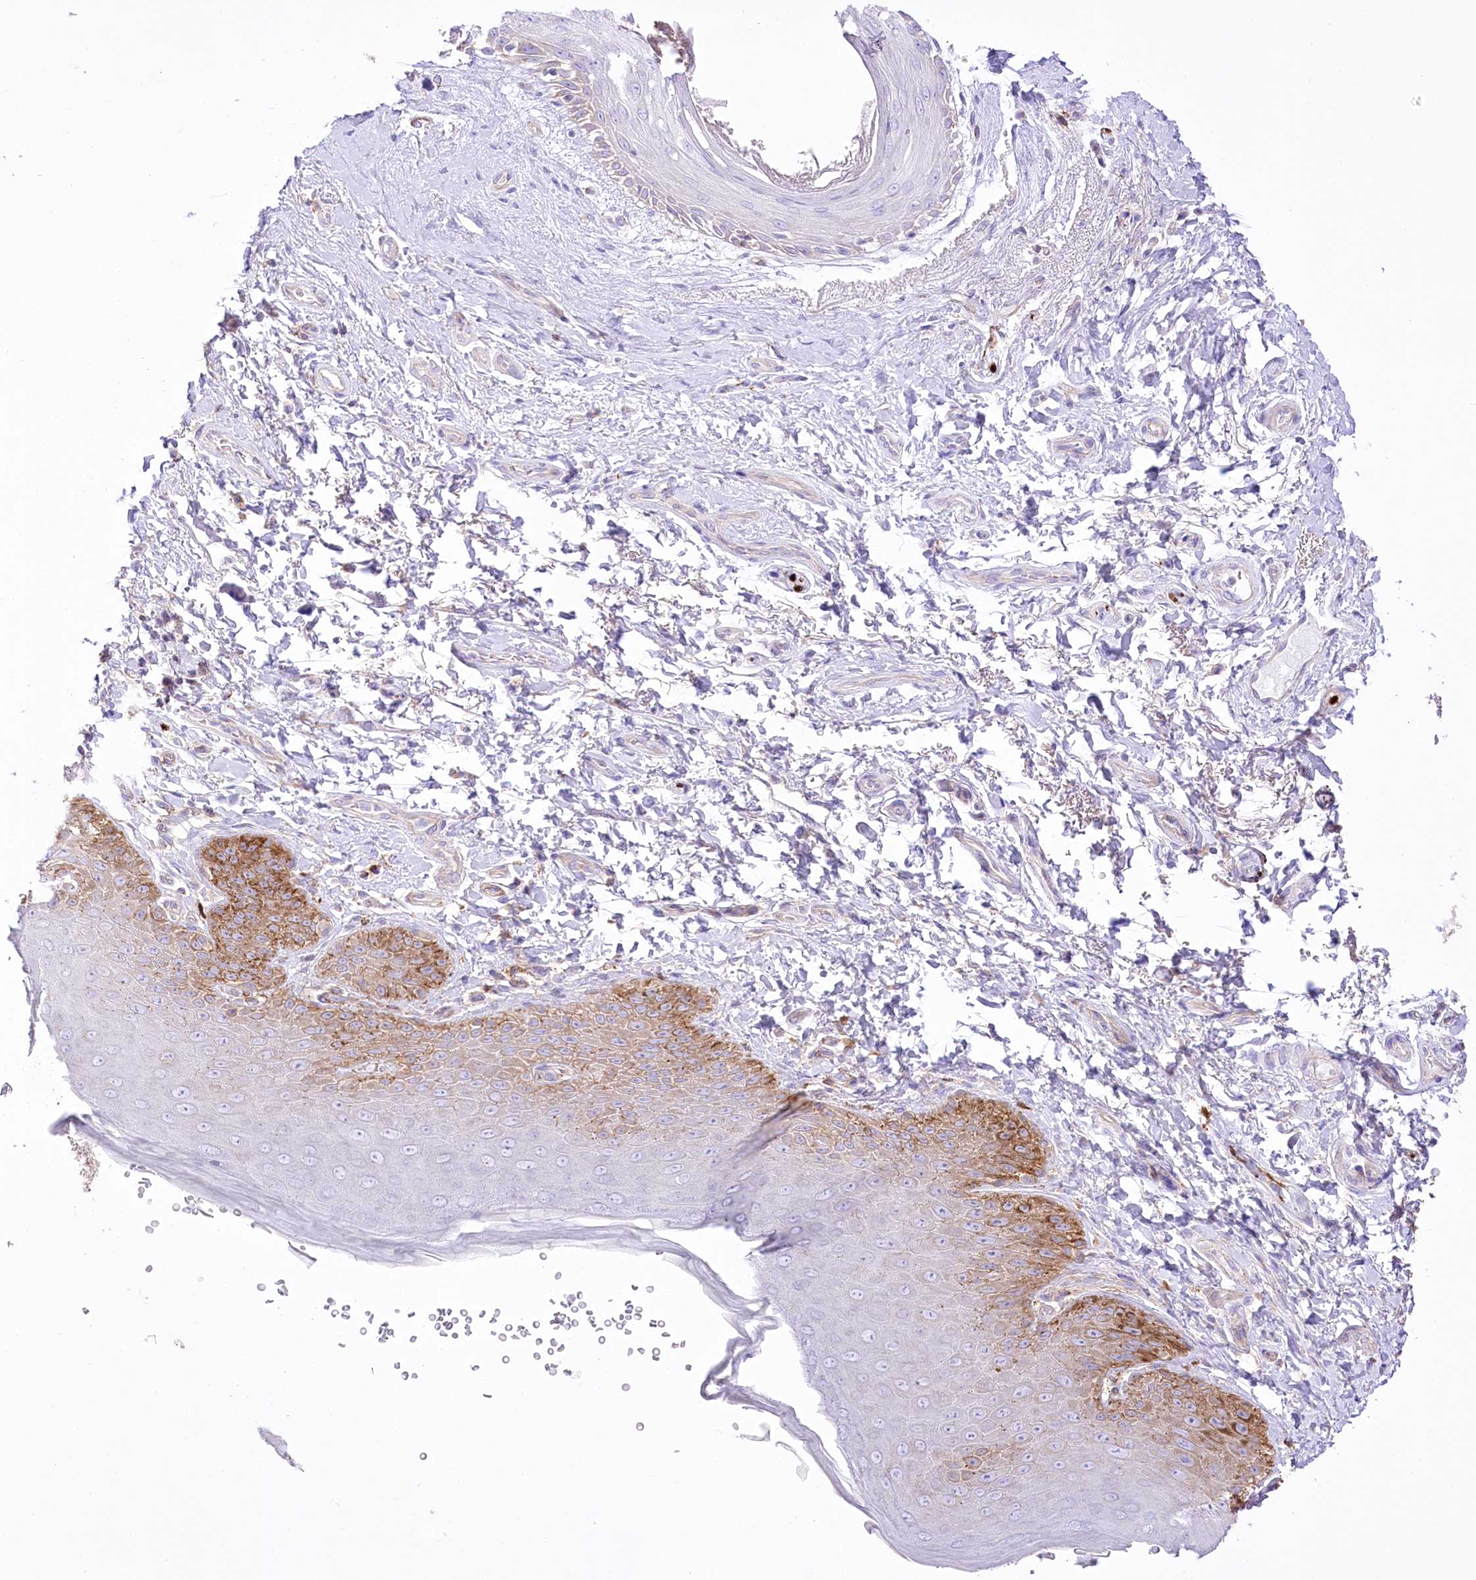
{"staining": {"intensity": "moderate", "quantity": "<25%", "location": "cytoplasmic/membranous"}, "tissue": "skin", "cell_type": "Epidermal cells", "image_type": "normal", "snomed": [{"axis": "morphology", "description": "Normal tissue, NOS"}, {"axis": "topography", "description": "Anal"}], "caption": "The image demonstrates immunohistochemical staining of normal skin. There is moderate cytoplasmic/membranous positivity is present in about <25% of epidermal cells.", "gene": "FAM216A", "patient": {"sex": "male", "age": 44}}